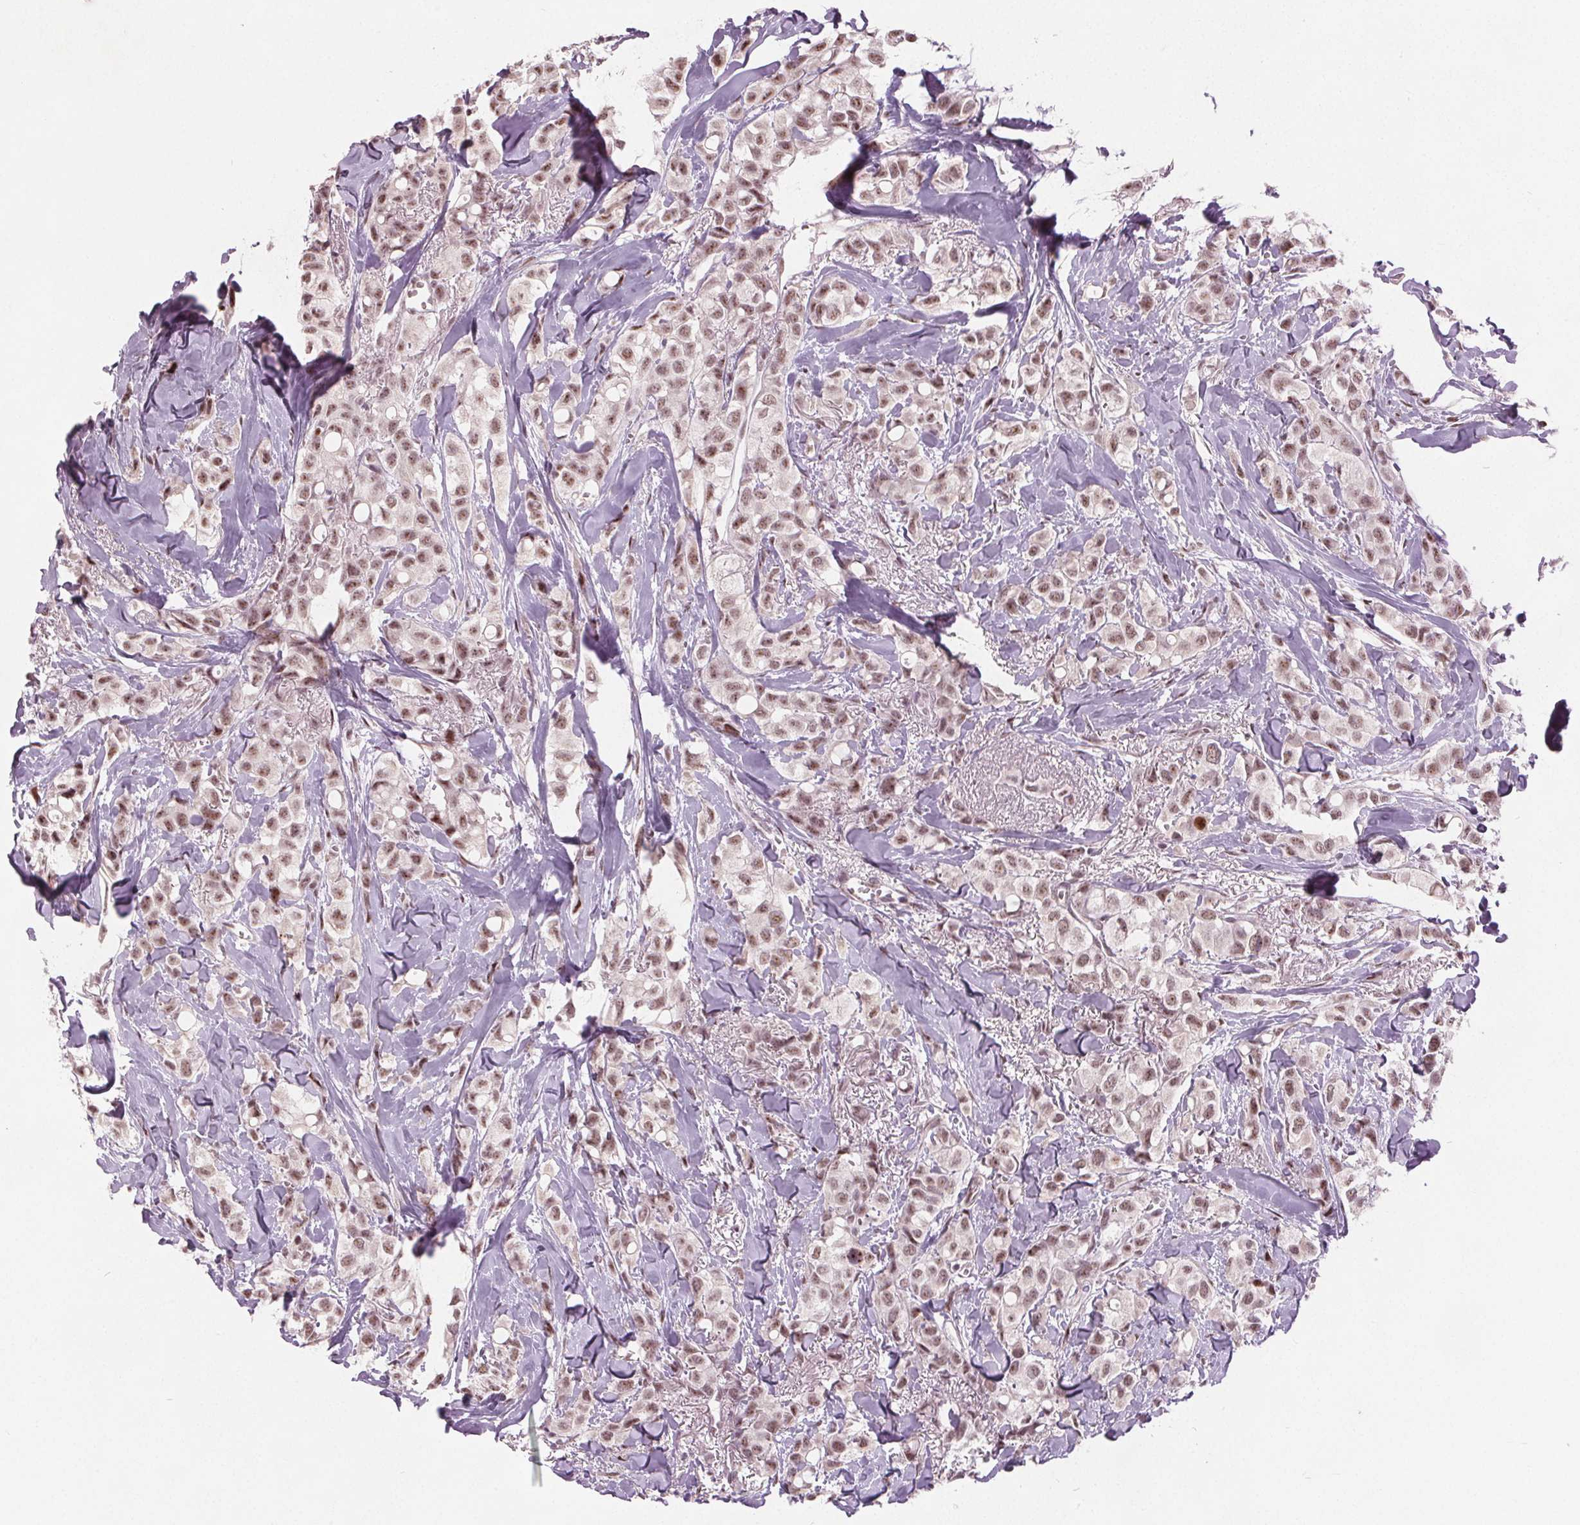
{"staining": {"intensity": "moderate", "quantity": ">75%", "location": "nuclear"}, "tissue": "breast cancer", "cell_type": "Tumor cells", "image_type": "cancer", "snomed": [{"axis": "morphology", "description": "Duct carcinoma"}, {"axis": "topography", "description": "Breast"}], "caption": "Protein staining demonstrates moderate nuclear expression in about >75% of tumor cells in breast intraductal carcinoma.", "gene": "TTC34", "patient": {"sex": "female", "age": 85}}